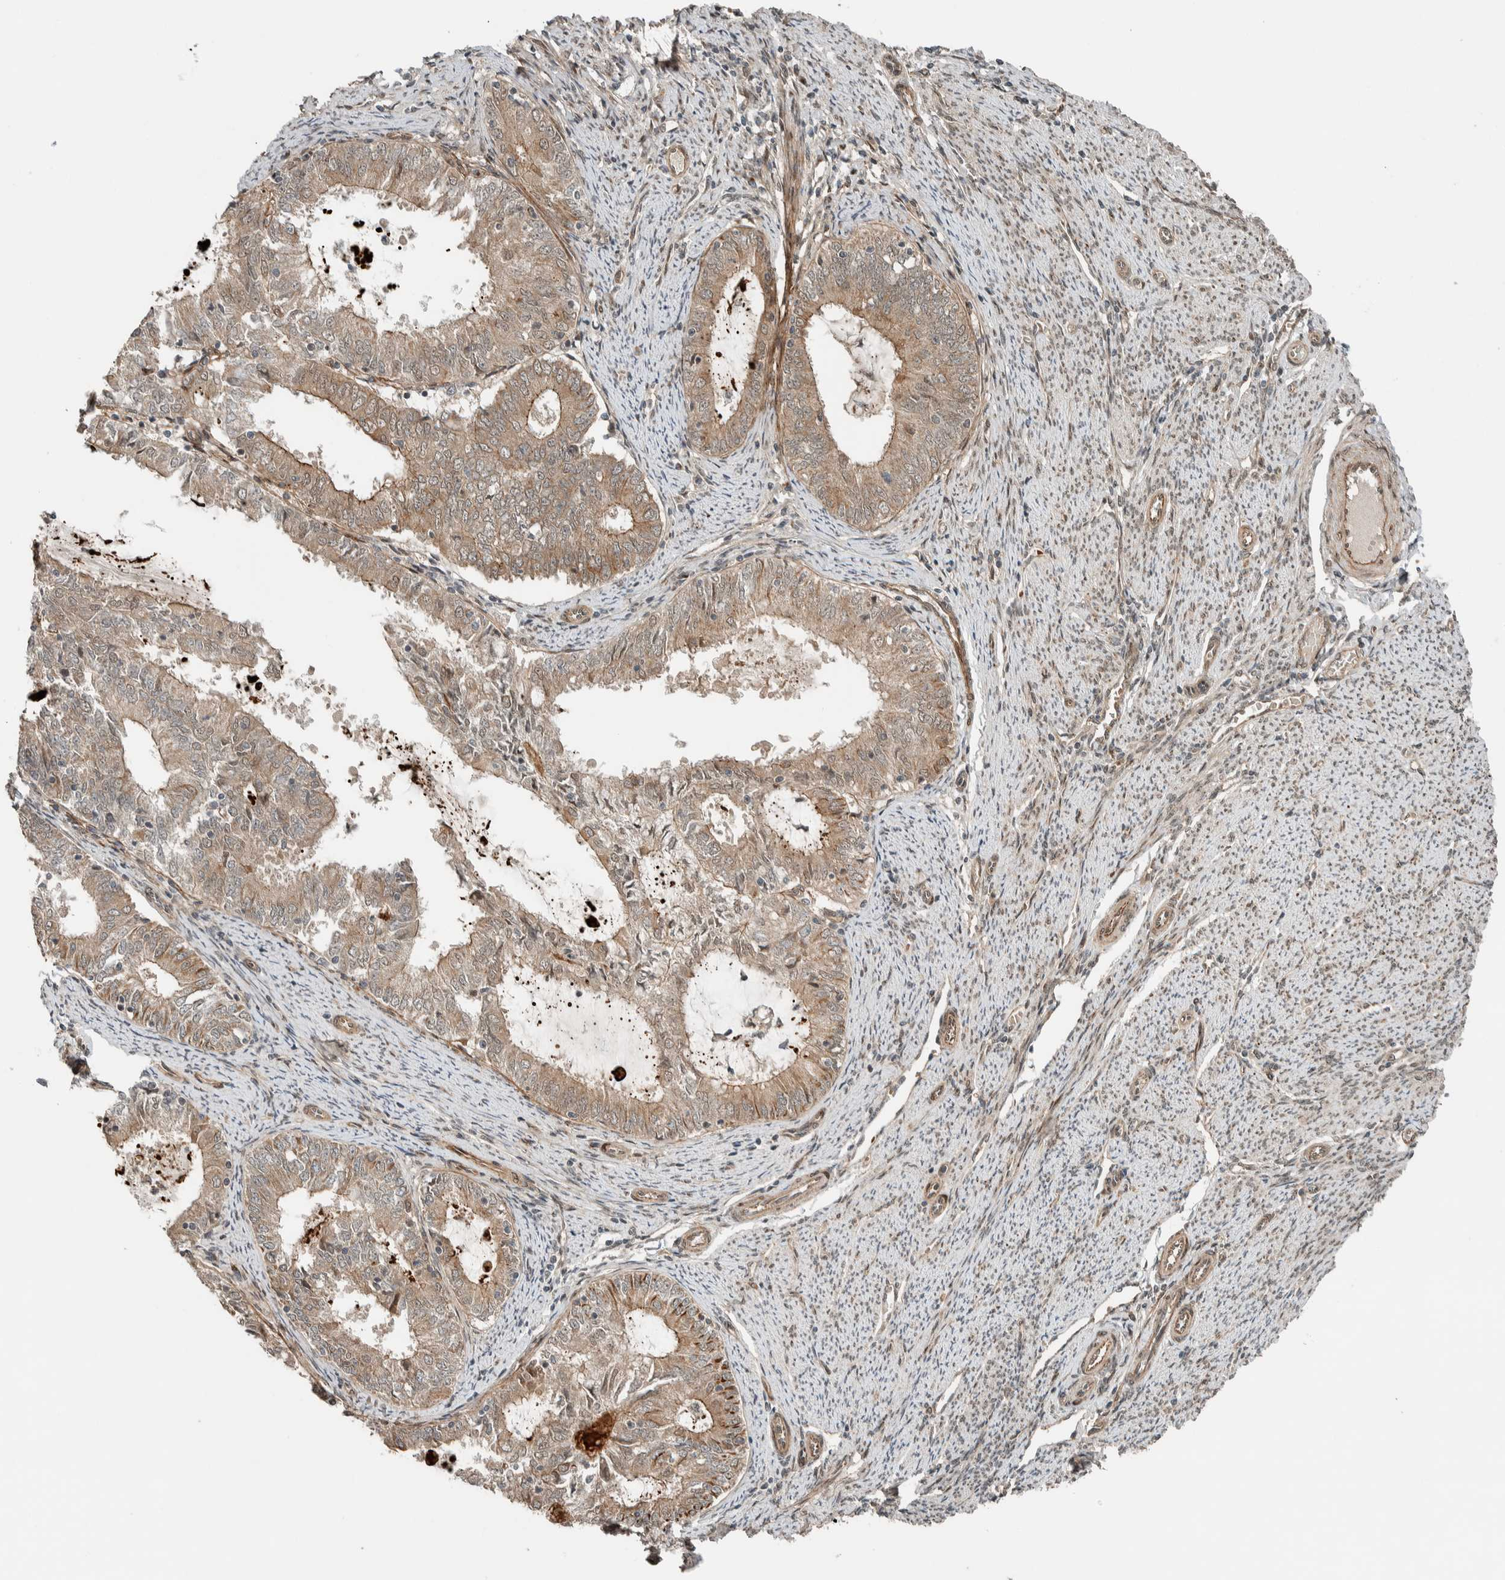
{"staining": {"intensity": "moderate", "quantity": ">75%", "location": "cytoplasmic/membranous"}, "tissue": "endometrial cancer", "cell_type": "Tumor cells", "image_type": "cancer", "snomed": [{"axis": "morphology", "description": "Adenocarcinoma, NOS"}, {"axis": "topography", "description": "Endometrium"}], "caption": "Endometrial cancer tissue demonstrates moderate cytoplasmic/membranous positivity in about >75% of tumor cells", "gene": "STXBP4", "patient": {"sex": "female", "age": 57}}